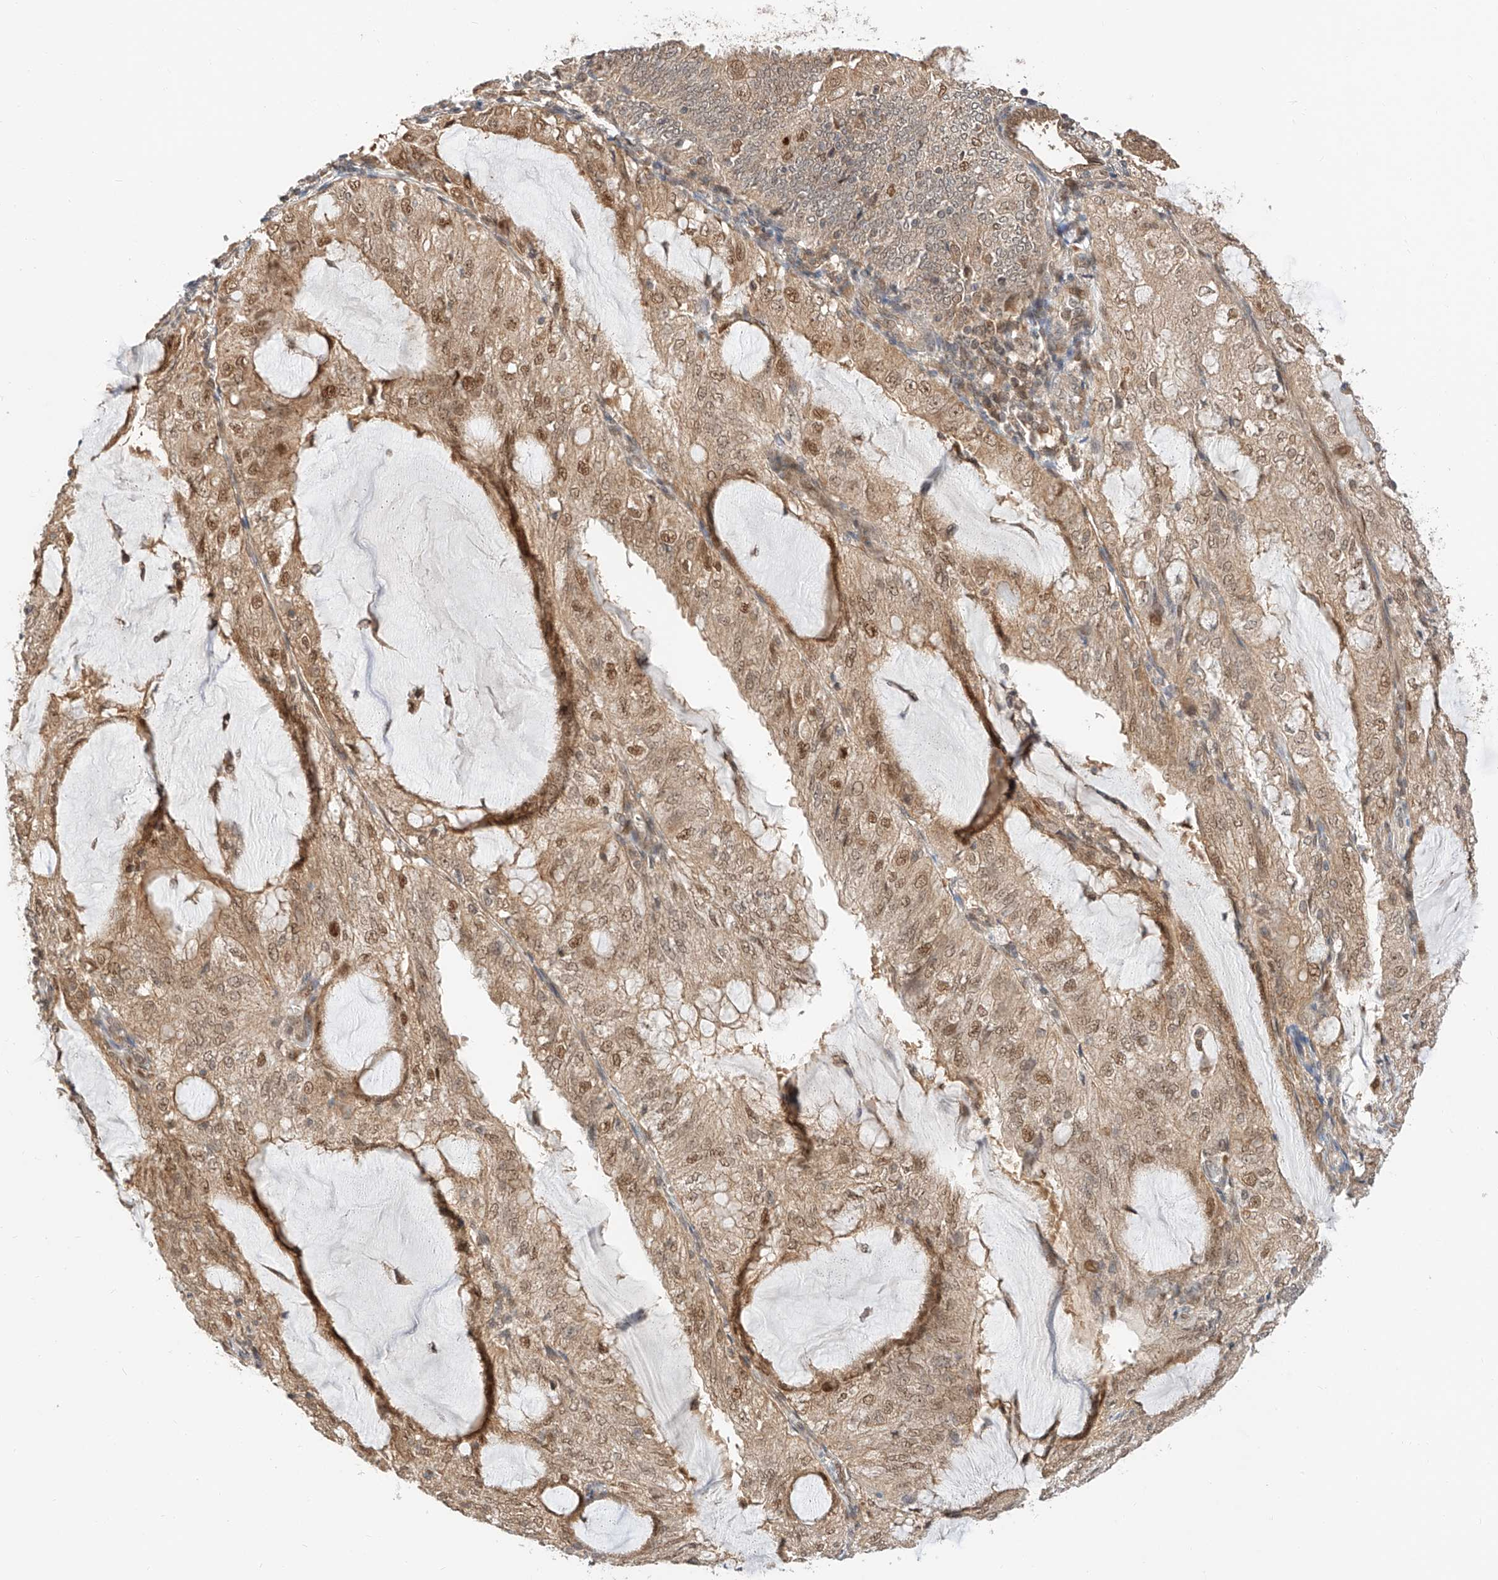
{"staining": {"intensity": "moderate", "quantity": "25%-75%", "location": "cytoplasmic/membranous,nuclear"}, "tissue": "endometrial cancer", "cell_type": "Tumor cells", "image_type": "cancer", "snomed": [{"axis": "morphology", "description": "Adenocarcinoma, NOS"}, {"axis": "topography", "description": "Endometrium"}], "caption": "This micrograph displays adenocarcinoma (endometrial) stained with IHC to label a protein in brown. The cytoplasmic/membranous and nuclear of tumor cells show moderate positivity for the protein. Nuclei are counter-stained blue.", "gene": "EIF4H", "patient": {"sex": "female", "age": 81}}